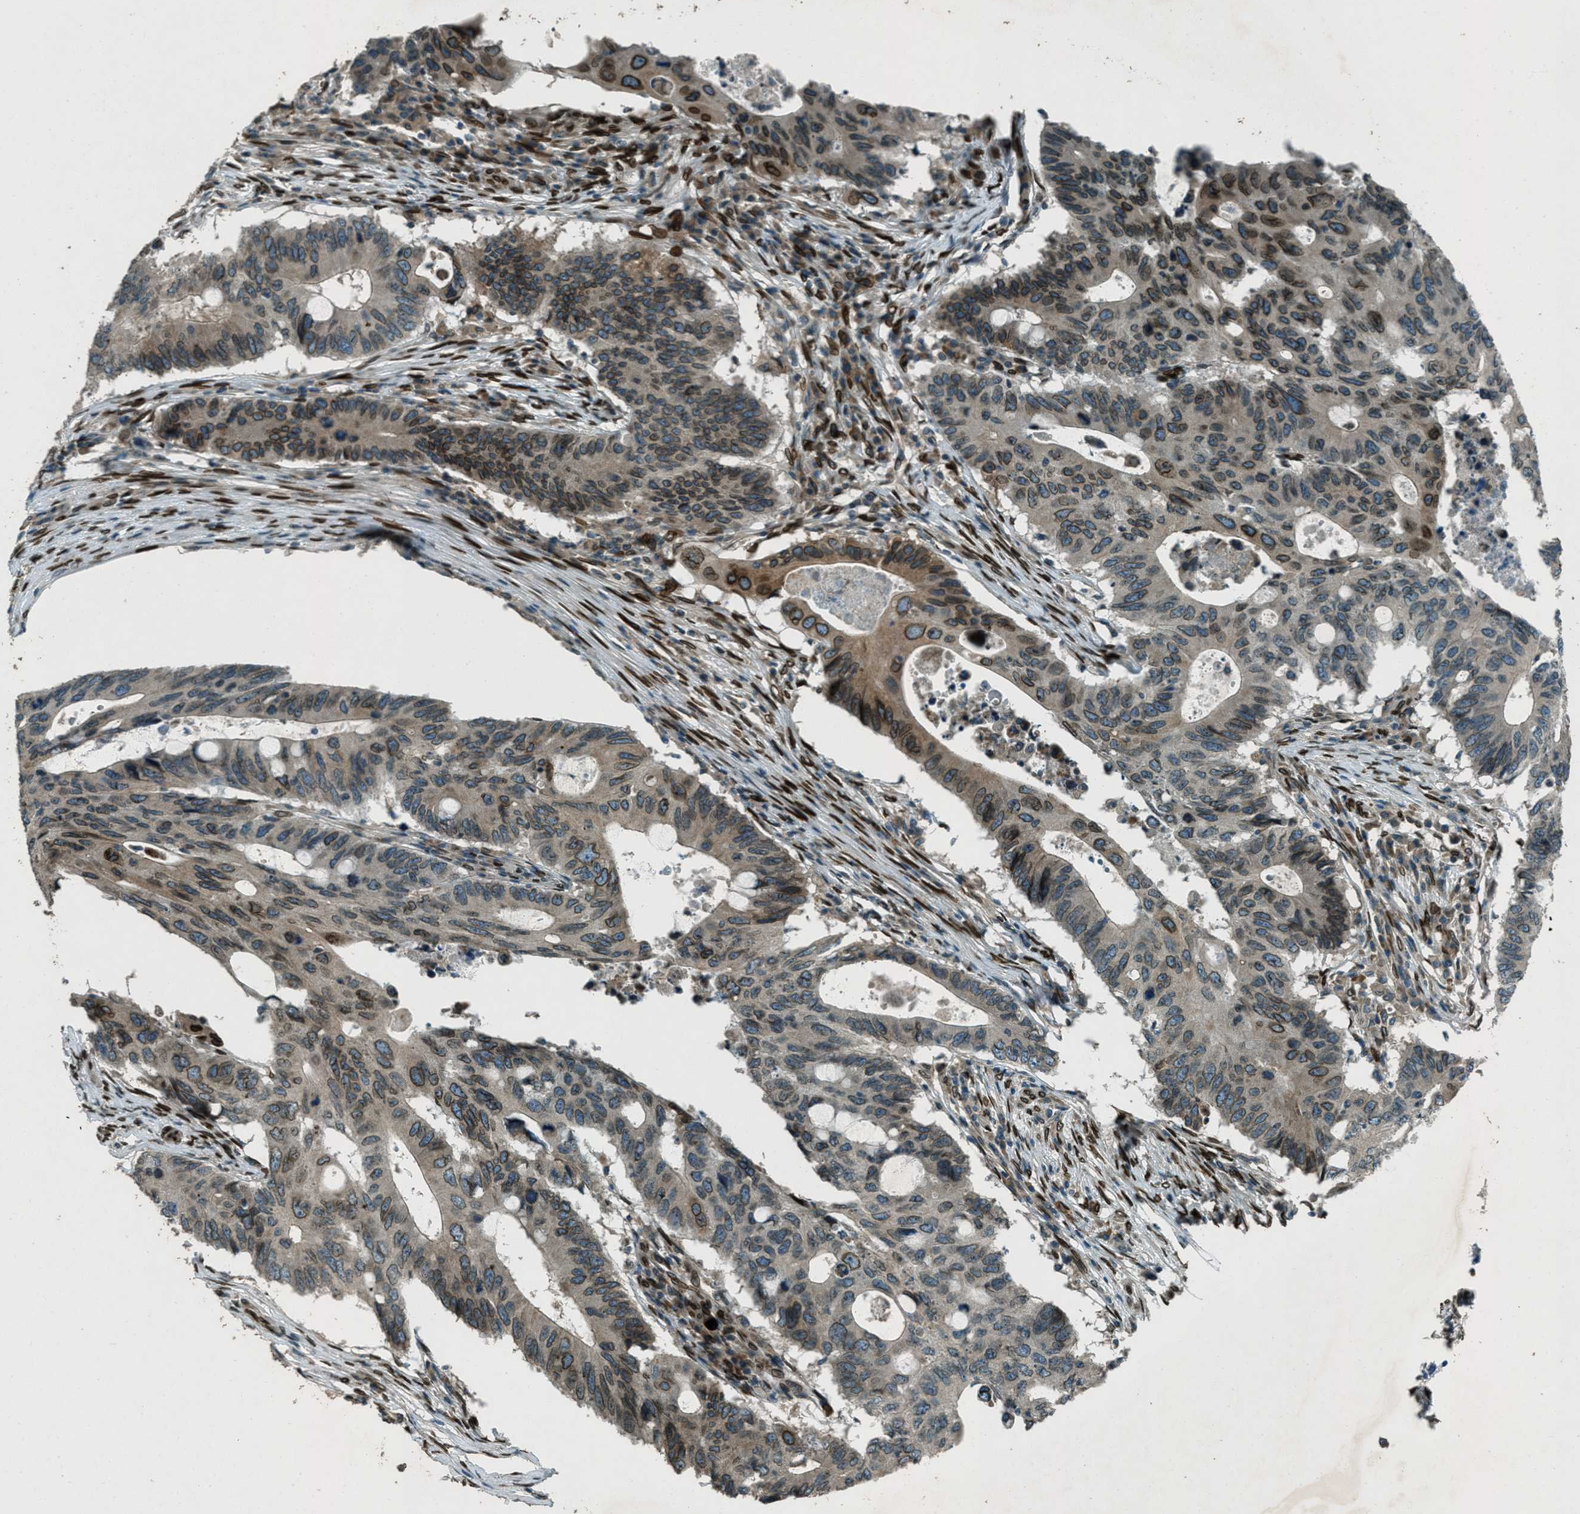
{"staining": {"intensity": "moderate", "quantity": ">75%", "location": "cytoplasmic/membranous,nuclear"}, "tissue": "colorectal cancer", "cell_type": "Tumor cells", "image_type": "cancer", "snomed": [{"axis": "morphology", "description": "Adenocarcinoma, NOS"}, {"axis": "topography", "description": "Colon"}], "caption": "Tumor cells reveal medium levels of moderate cytoplasmic/membranous and nuclear expression in approximately >75% of cells in colorectal cancer (adenocarcinoma).", "gene": "LEMD2", "patient": {"sex": "male", "age": 71}}